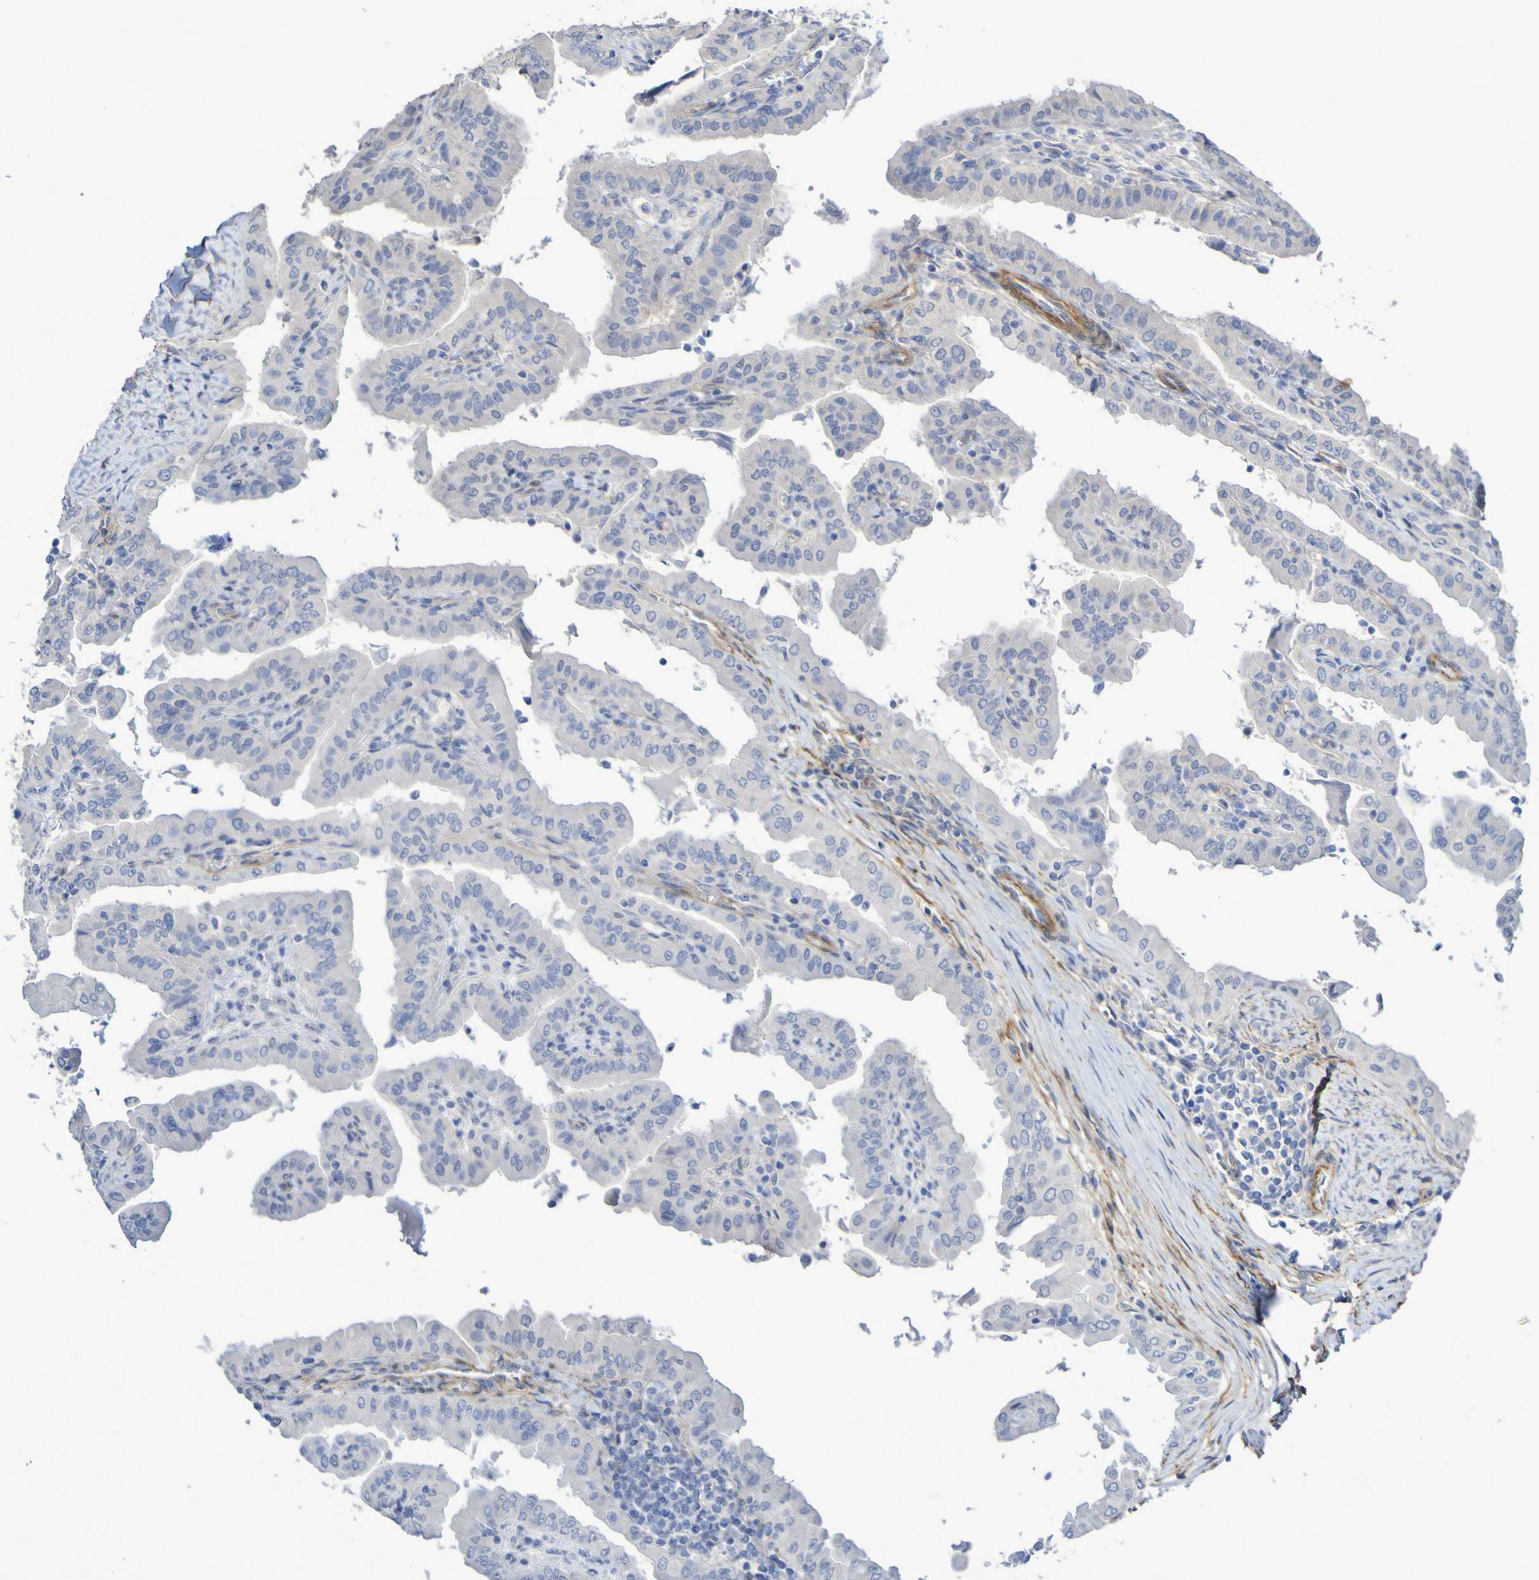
{"staining": {"intensity": "negative", "quantity": "none", "location": "none"}, "tissue": "thyroid cancer", "cell_type": "Tumor cells", "image_type": "cancer", "snomed": [{"axis": "morphology", "description": "Papillary adenocarcinoma, NOS"}, {"axis": "topography", "description": "Thyroid gland"}], "caption": "The histopathology image reveals no significant expression in tumor cells of thyroid cancer (papillary adenocarcinoma). (DAB (3,3'-diaminobenzidine) immunohistochemistry (IHC) with hematoxylin counter stain).", "gene": "LPP", "patient": {"sex": "male", "age": 33}}